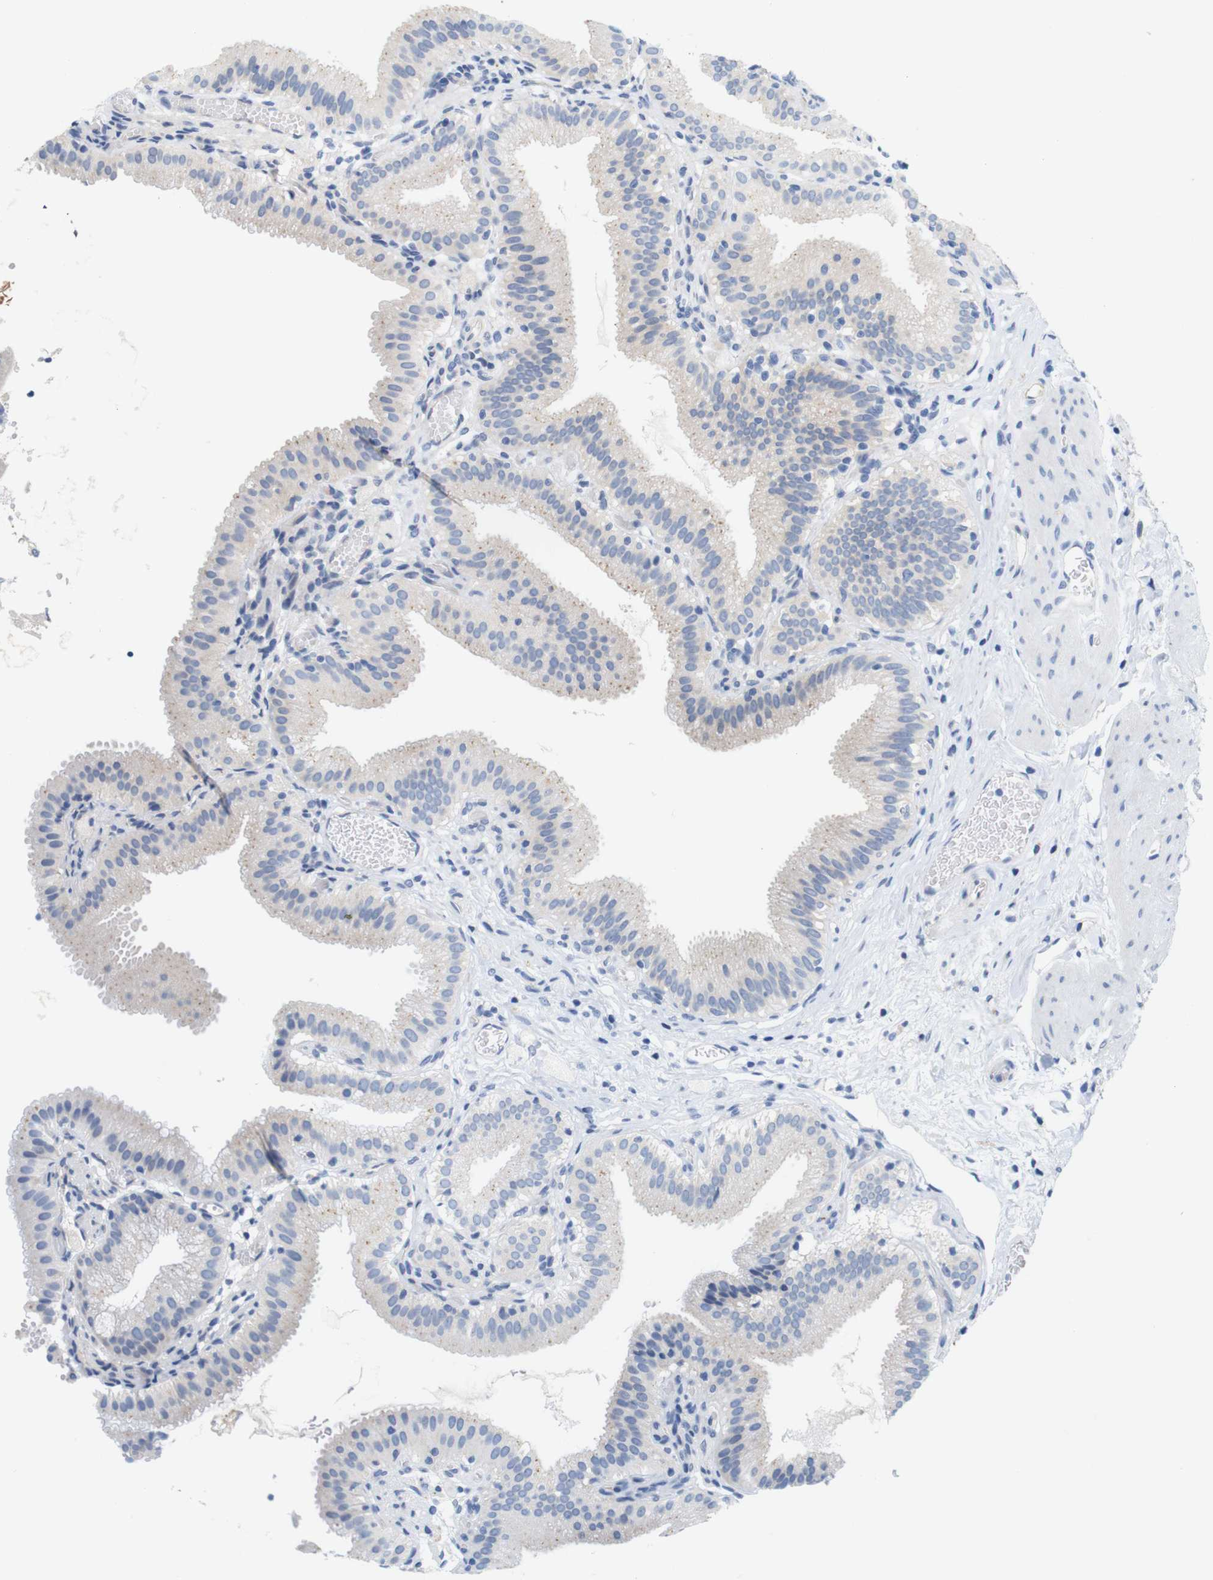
{"staining": {"intensity": "negative", "quantity": "none", "location": "none"}, "tissue": "gallbladder", "cell_type": "Glandular cells", "image_type": "normal", "snomed": [{"axis": "morphology", "description": "Normal tissue, NOS"}, {"axis": "topography", "description": "Gallbladder"}], "caption": "An immunohistochemistry (IHC) photomicrograph of benign gallbladder is shown. There is no staining in glandular cells of gallbladder.", "gene": "ITGA5", "patient": {"sex": "male", "age": 54}}